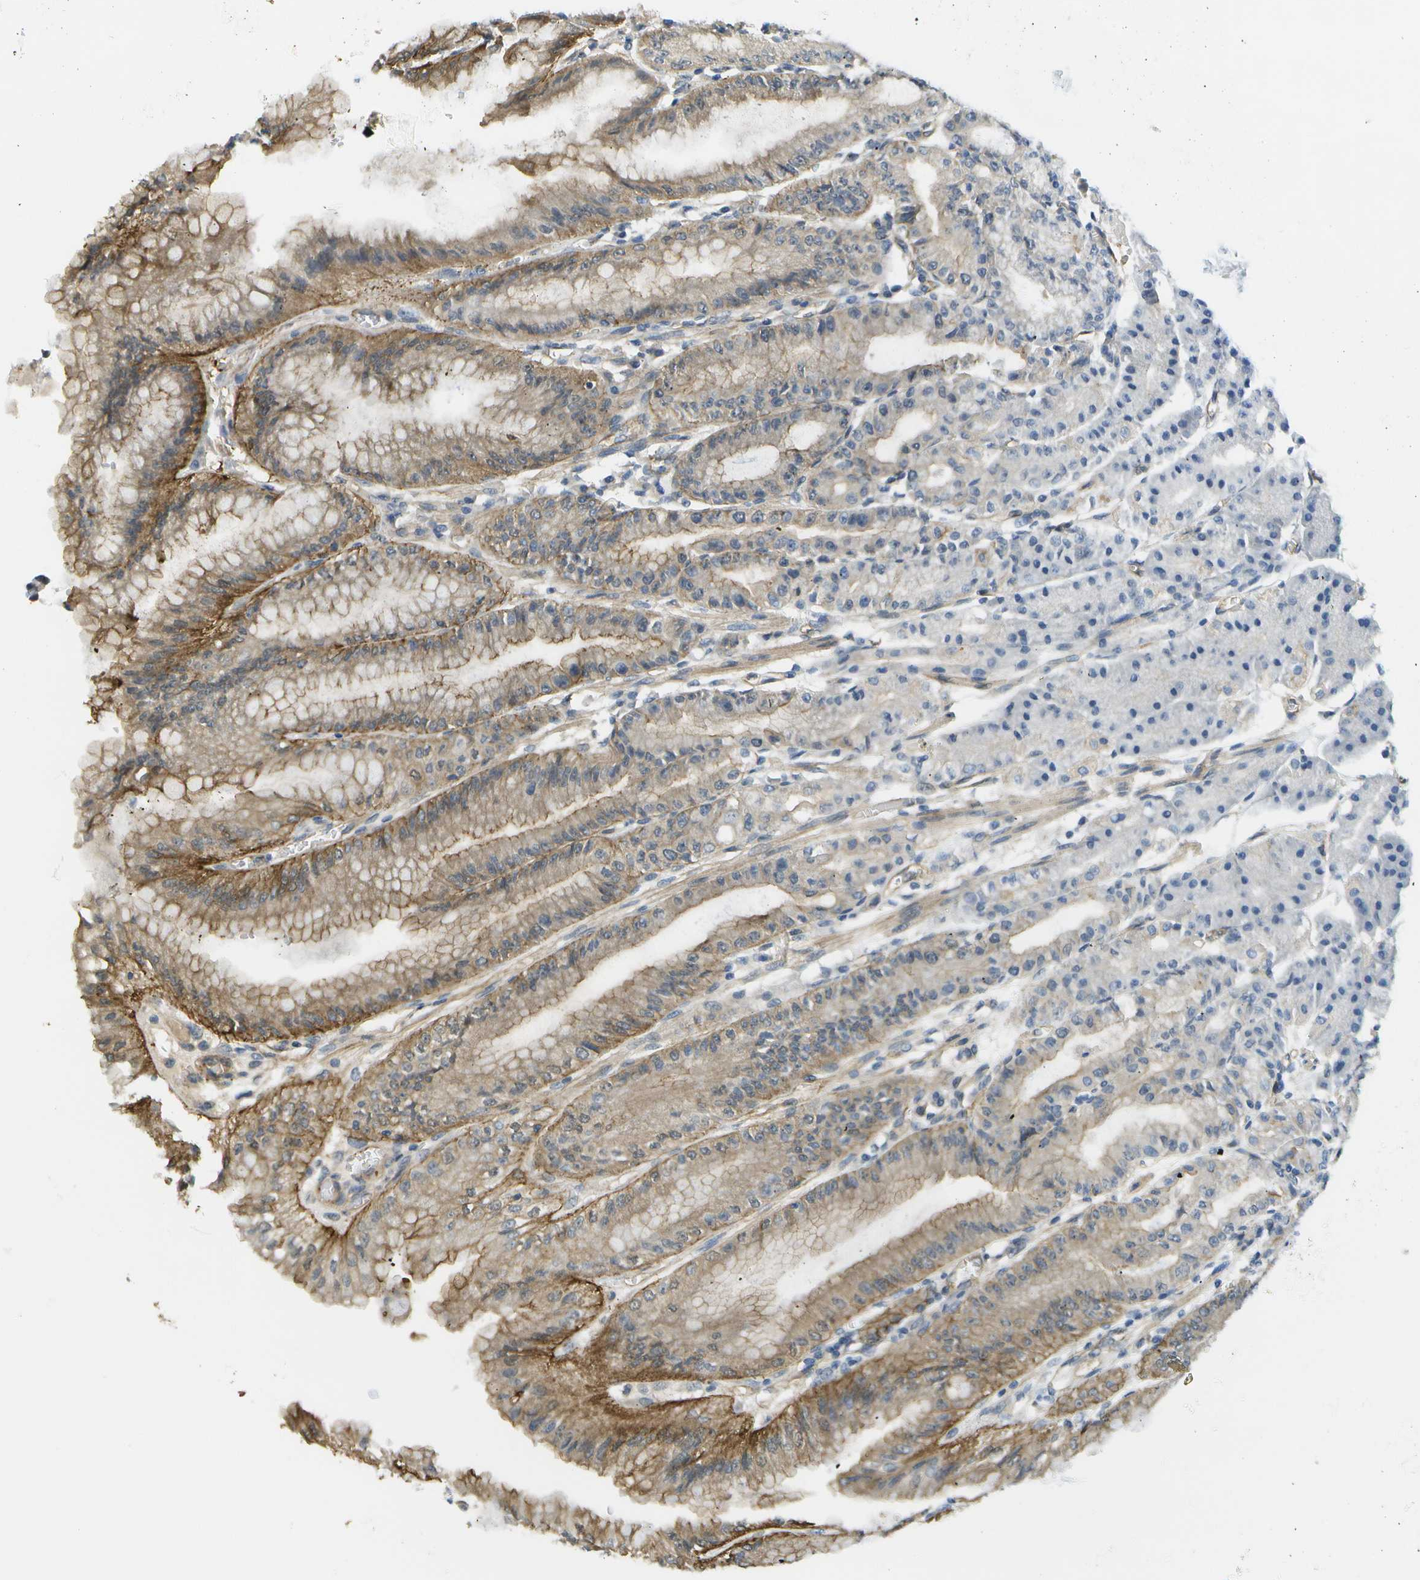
{"staining": {"intensity": "moderate", "quantity": "25%-75%", "location": "cytoplasmic/membranous"}, "tissue": "stomach", "cell_type": "Glandular cells", "image_type": "normal", "snomed": [{"axis": "morphology", "description": "Normal tissue, NOS"}, {"axis": "topography", "description": "Stomach, lower"}], "caption": "A micrograph of stomach stained for a protein exhibits moderate cytoplasmic/membranous brown staining in glandular cells.", "gene": "KIAA0040", "patient": {"sex": "male", "age": 71}}